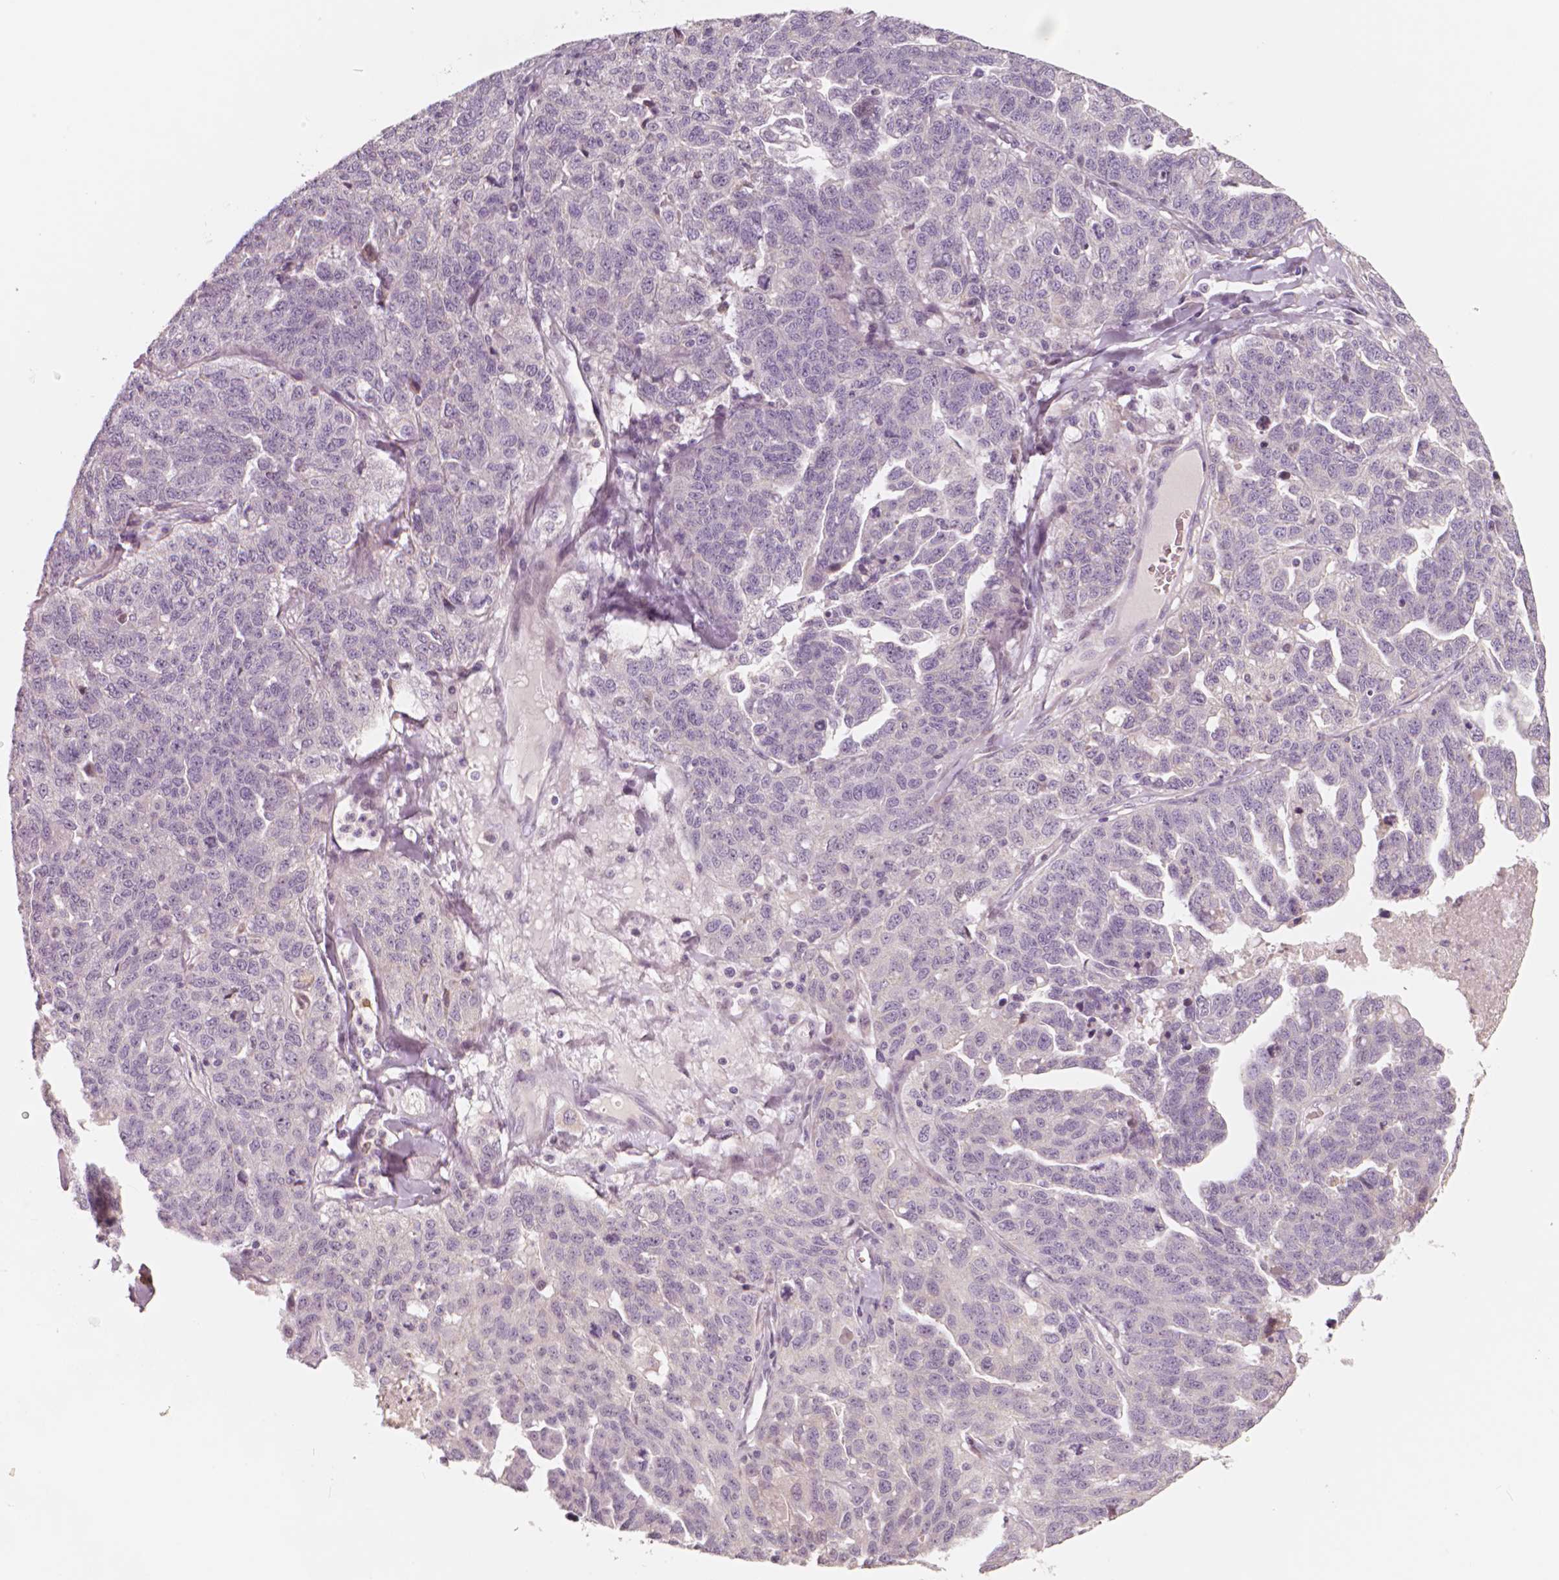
{"staining": {"intensity": "negative", "quantity": "none", "location": "none"}, "tissue": "ovarian cancer", "cell_type": "Tumor cells", "image_type": "cancer", "snomed": [{"axis": "morphology", "description": "Cystadenocarcinoma, serous, NOS"}, {"axis": "topography", "description": "Ovary"}], "caption": "There is no significant expression in tumor cells of ovarian serous cystadenocarcinoma.", "gene": "RNASE7", "patient": {"sex": "female", "age": 71}}